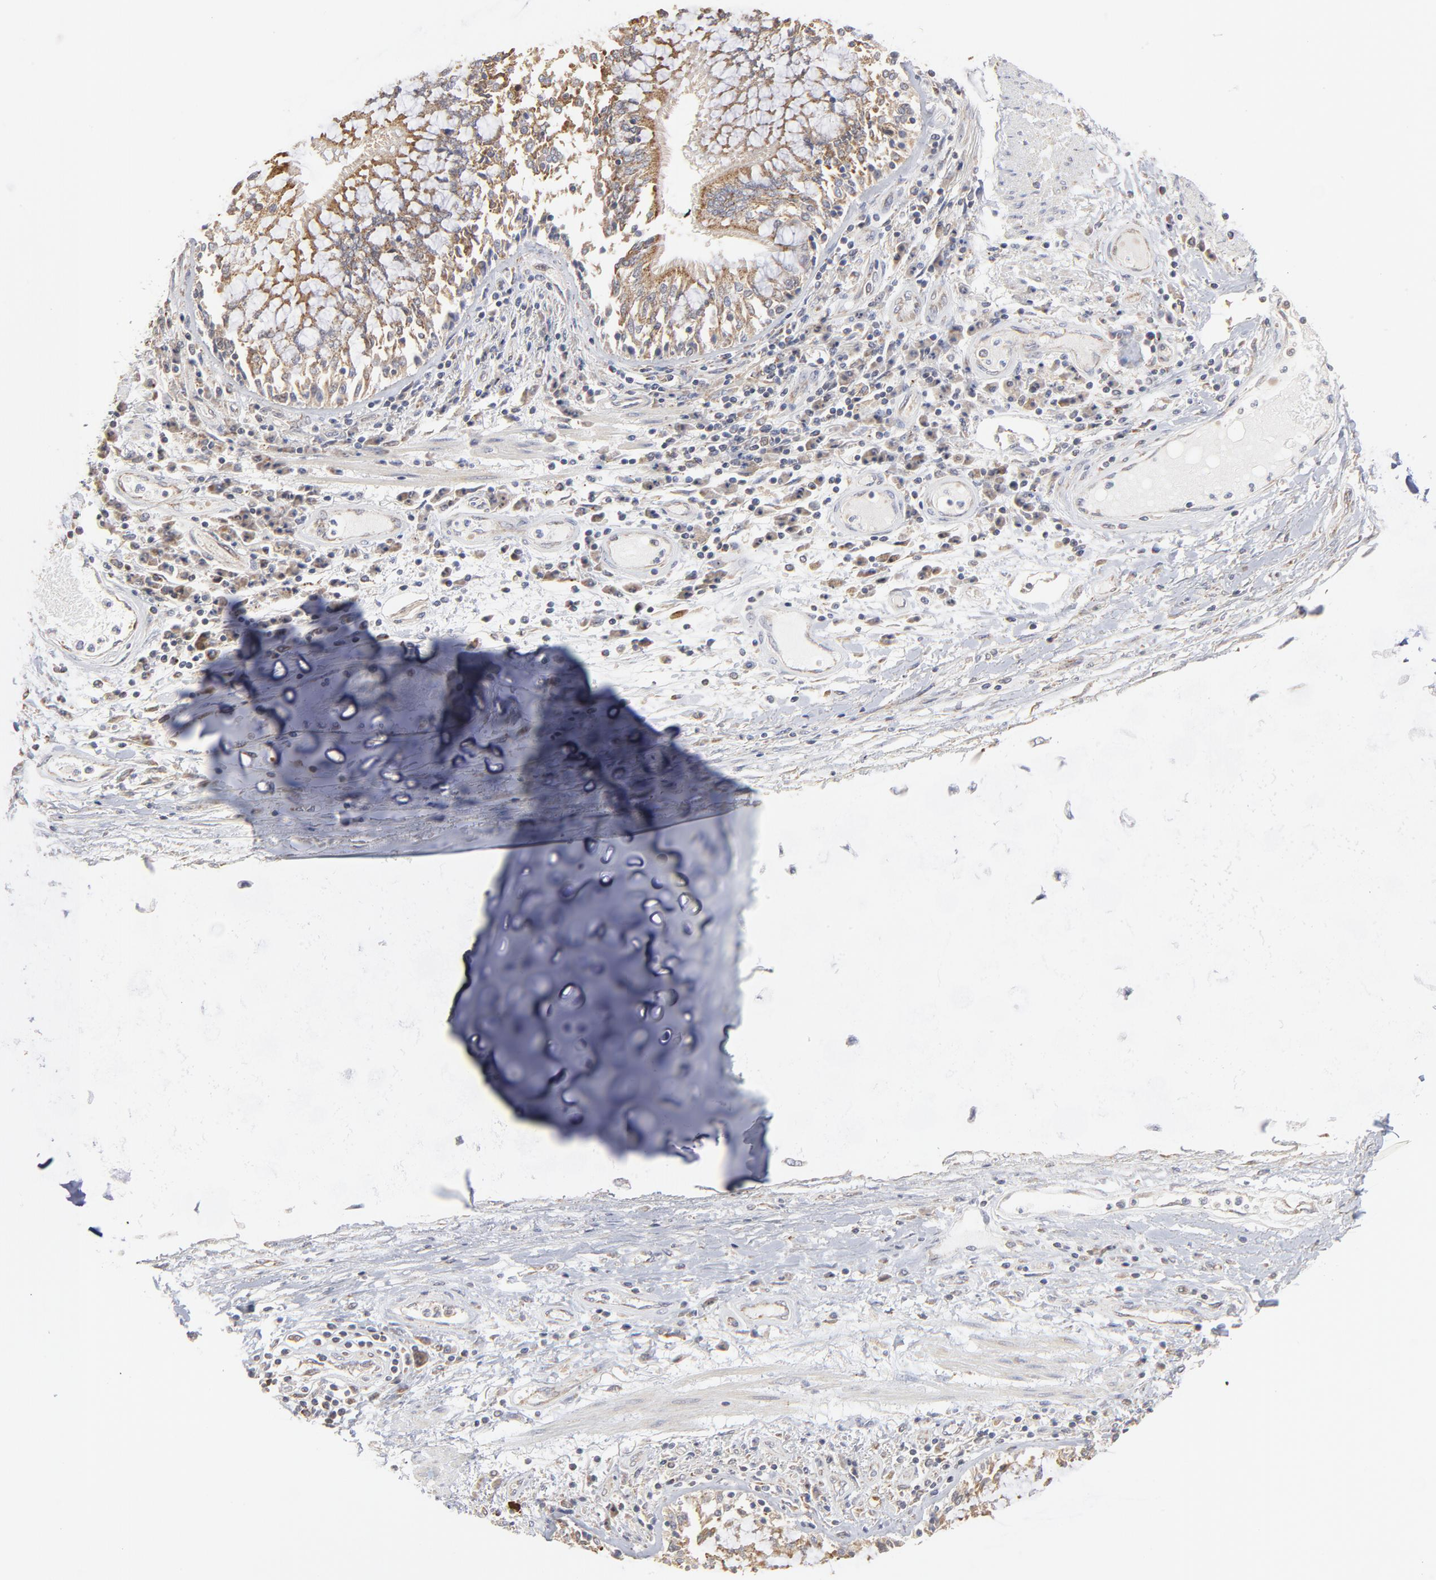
{"staining": {"intensity": "negative", "quantity": "none", "location": "none"}, "tissue": "adipose tissue", "cell_type": "Adipocytes", "image_type": "normal", "snomed": [{"axis": "morphology", "description": "Normal tissue, NOS"}, {"axis": "morphology", "description": "Adenocarcinoma, NOS"}, {"axis": "topography", "description": "Cartilage tissue"}, {"axis": "topography", "description": "Lung"}], "caption": "Adipose tissue stained for a protein using immunohistochemistry displays no staining adipocytes.", "gene": "PPFIBP2", "patient": {"sex": "female", "age": 67}}